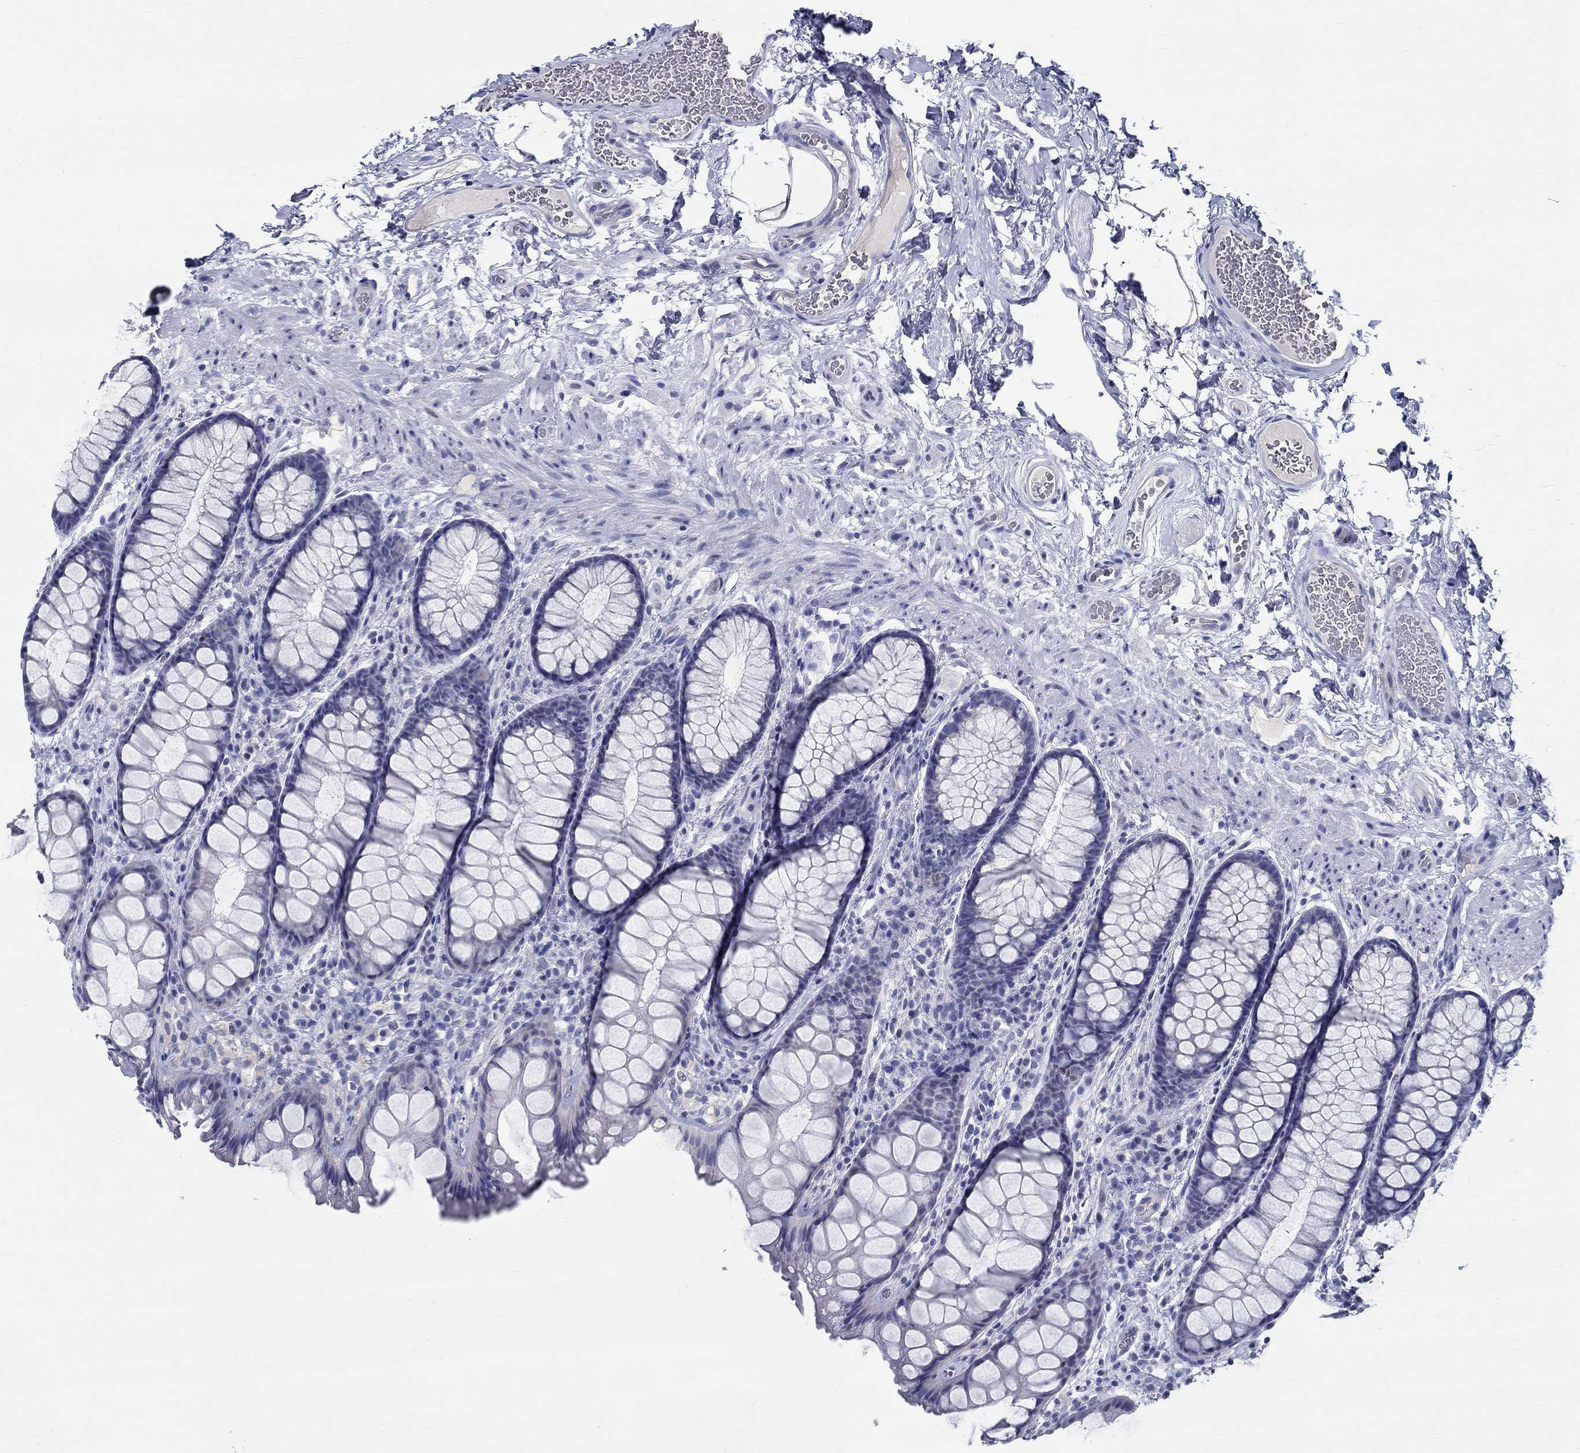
{"staining": {"intensity": "negative", "quantity": "none", "location": "none"}, "tissue": "rectum", "cell_type": "Glandular cells", "image_type": "normal", "snomed": [{"axis": "morphology", "description": "Normal tissue, NOS"}, {"axis": "topography", "description": "Rectum"}], "caption": "High power microscopy micrograph of an immunohistochemistry (IHC) histopathology image of normal rectum, revealing no significant positivity in glandular cells. The staining was performed using DAB (3,3'-diaminobenzidine) to visualize the protein expression in brown, while the nuclei were stained in blue with hematoxylin (Magnification: 20x).", "gene": "CETN1", "patient": {"sex": "female", "age": 62}}